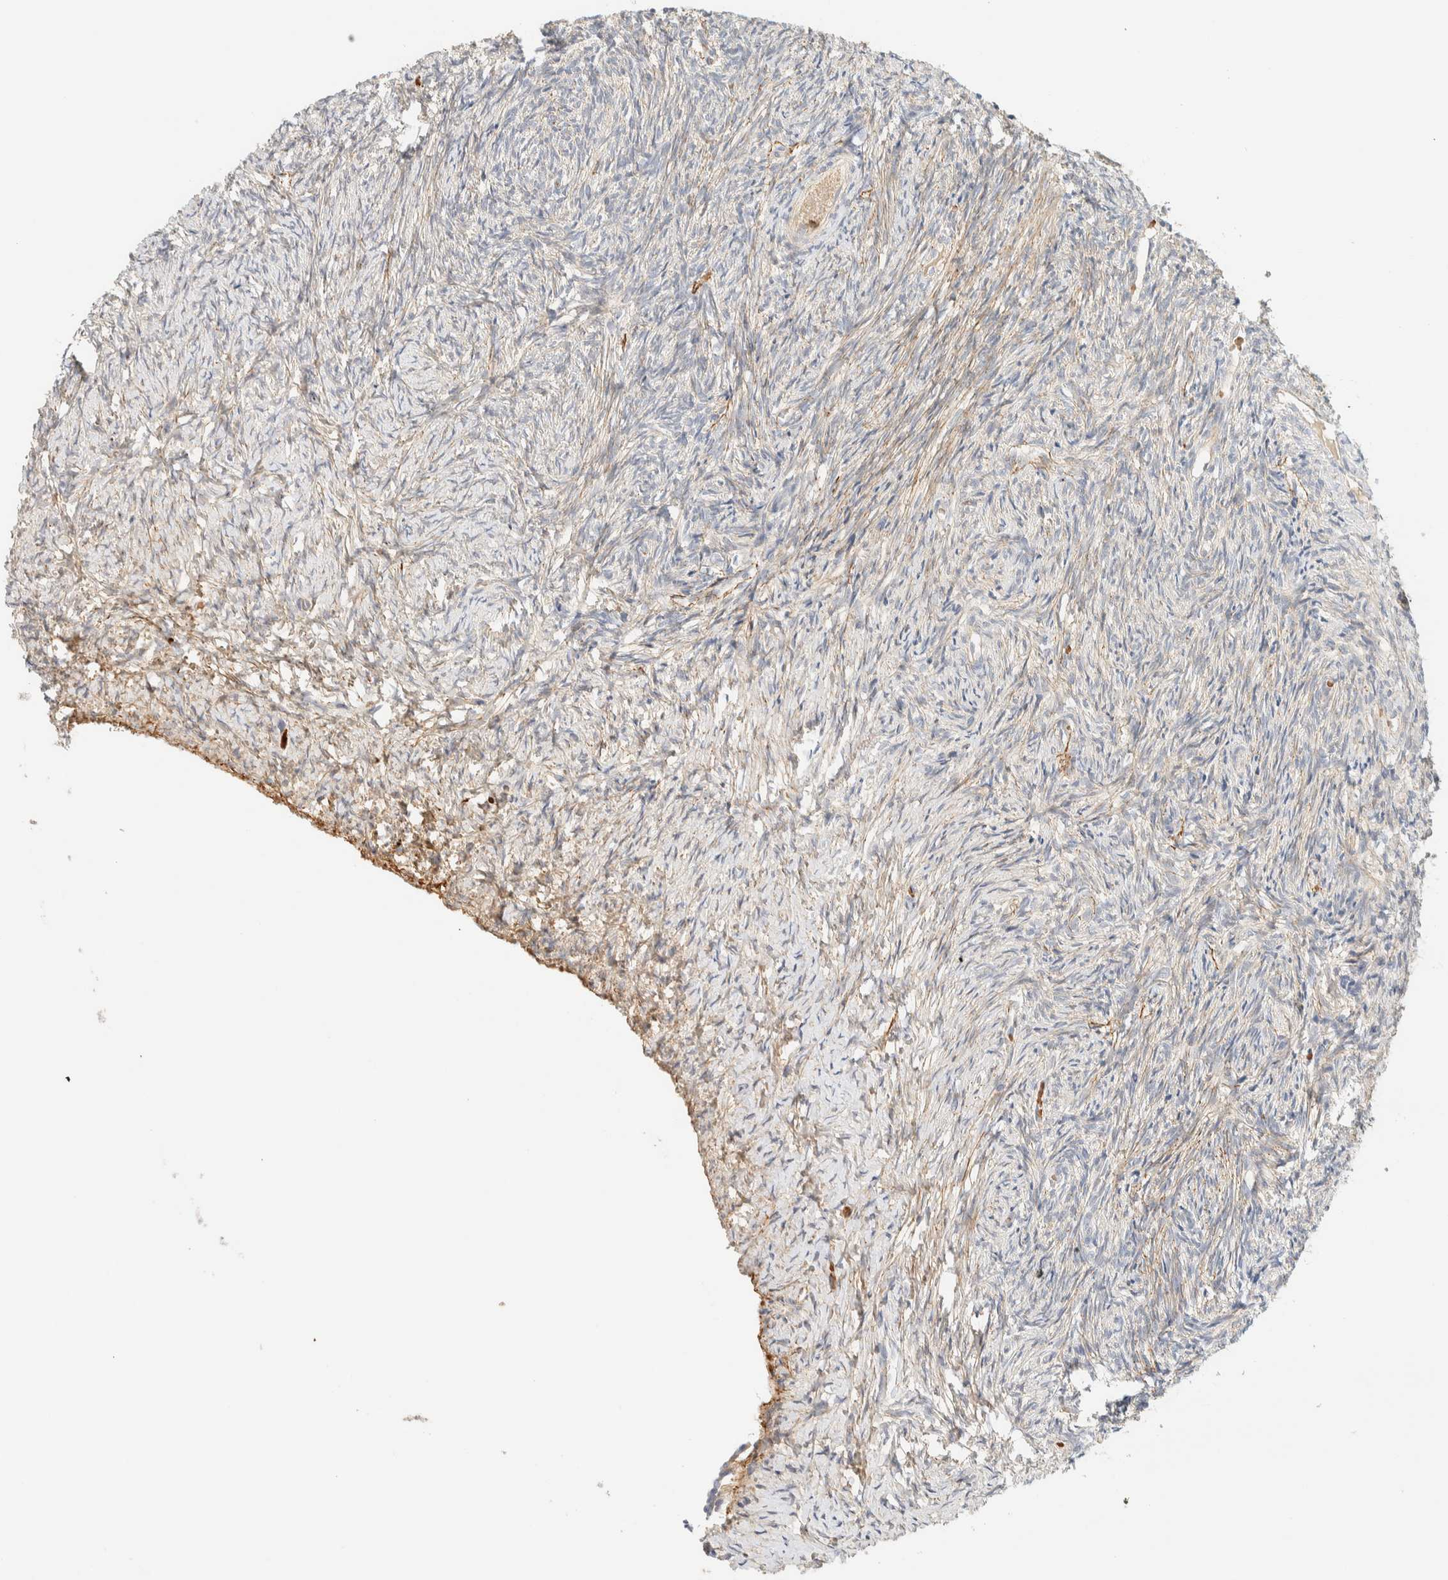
{"staining": {"intensity": "moderate", "quantity": "25%-75%", "location": "cytoplasmic/membranous"}, "tissue": "ovary", "cell_type": "Follicle cells", "image_type": "normal", "snomed": [{"axis": "morphology", "description": "Normal tissue, NOS"}, {"axis": "topography", "description": "Ovary"}], "caption": "Immunohistochemistry micrograph of unremarkable ovary: human ovary stained using immunohistochemistry shows medium levels of moderate protein expression localized specifically in the cytoplasmic/membranous of follicle cells, appearing as a cytoplasmic/membranous brown color.", "gene": "TNK1", "patient": {"sex": "female", "age": 41}}